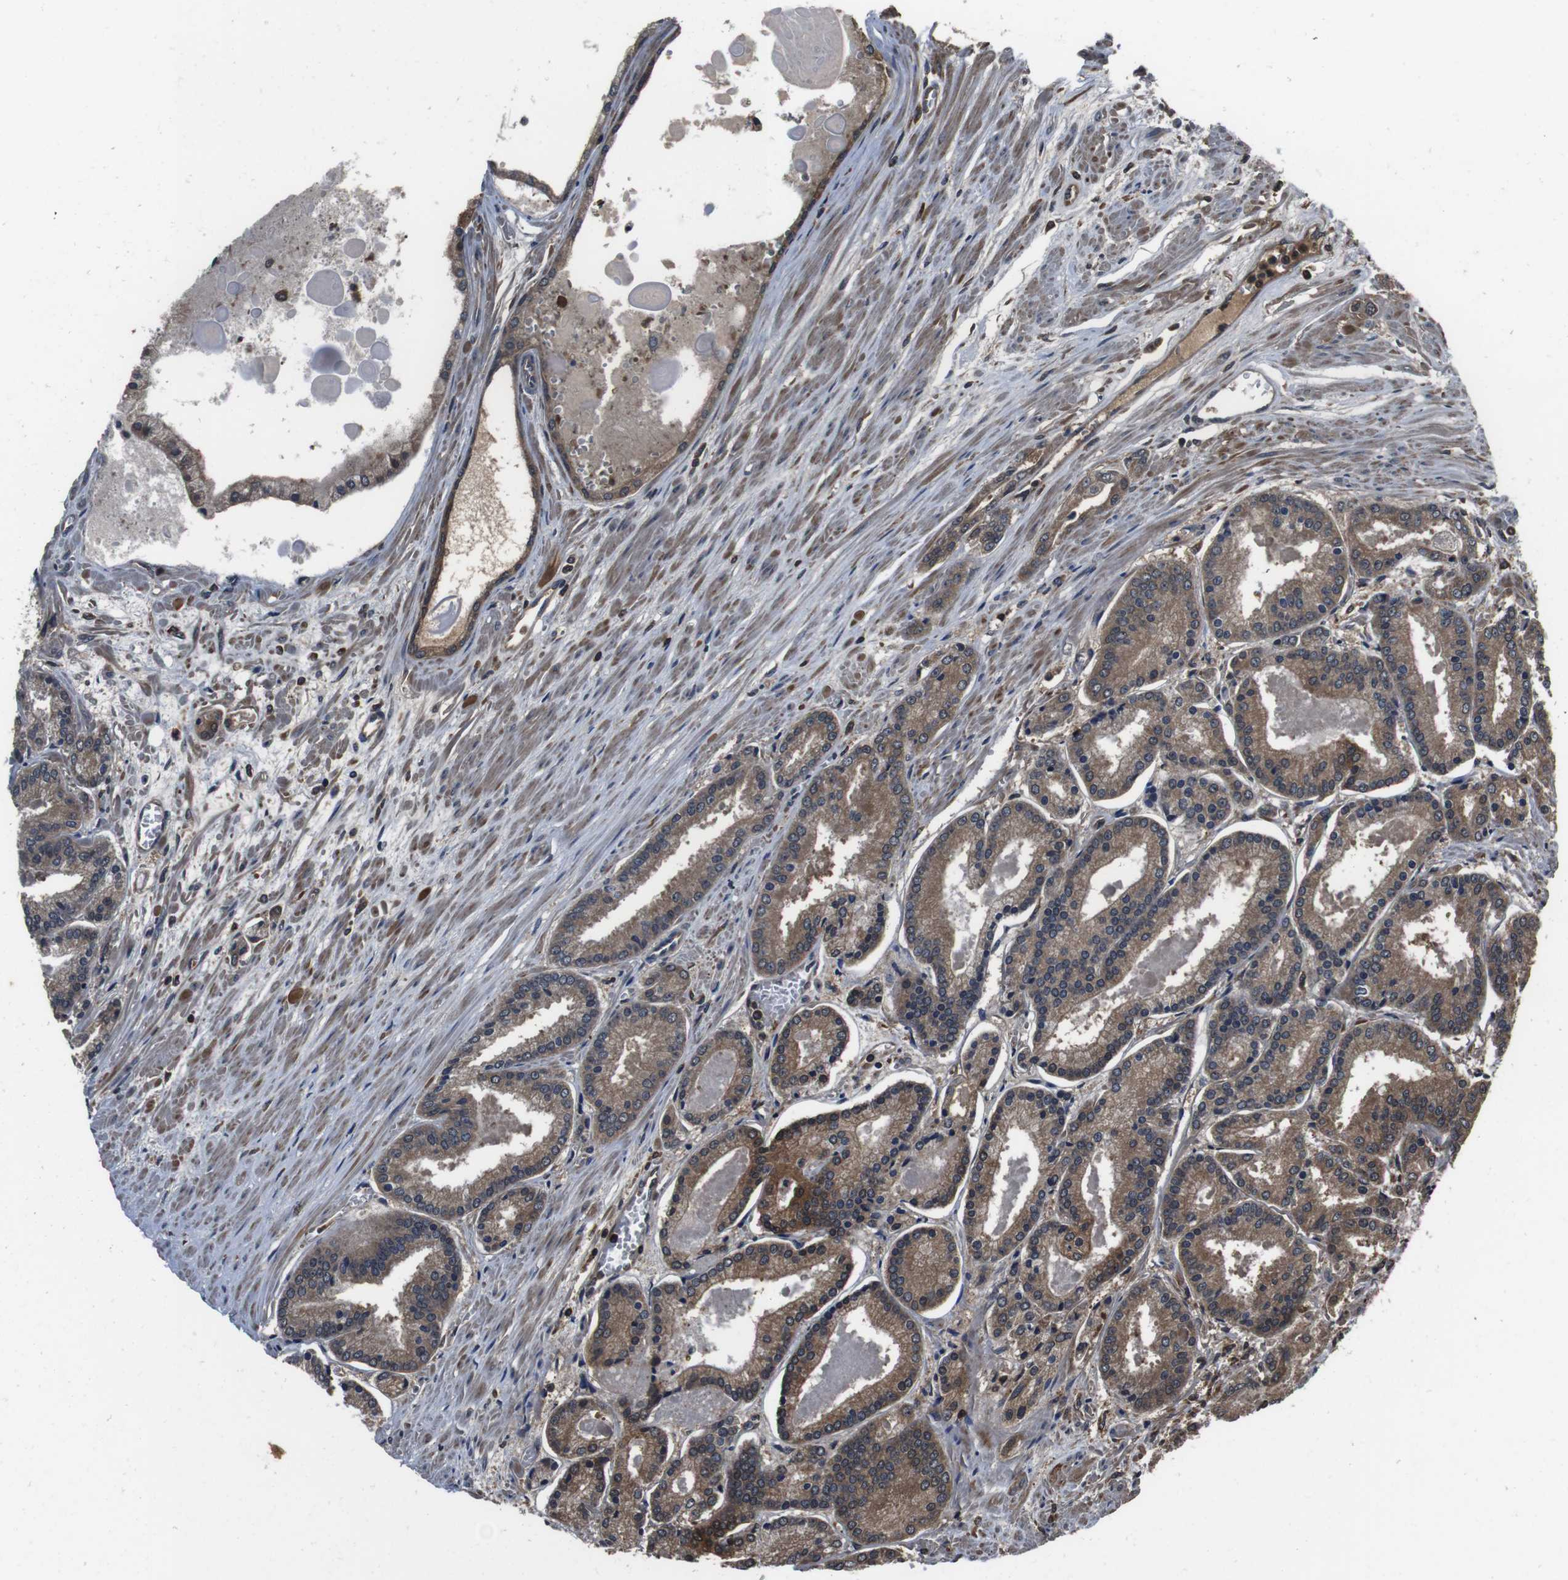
{"staining": {"intensity": "moderate", "quantity": ">75%", "location": "cytoplasmic/membranous"}, "tissue": "prostate cancer", "cell_type": "Tumor cells", "image_type": "cancer", "snomed": [{"axis": "morphology", "description": "Adenocarcinoma, Low grade"}, {"axis": "topography", "description": "Prostate"}], "caption": "There is medium levels of moderate cytoplasmic/membranous staining in tumor cells of prostate cancer (adenocarcinoma (low-grade)), as demonstrated by immunohistochemical staining (brown color).", "gene": "CXCL11", "patient": {"sex": "male", "age": 59}}